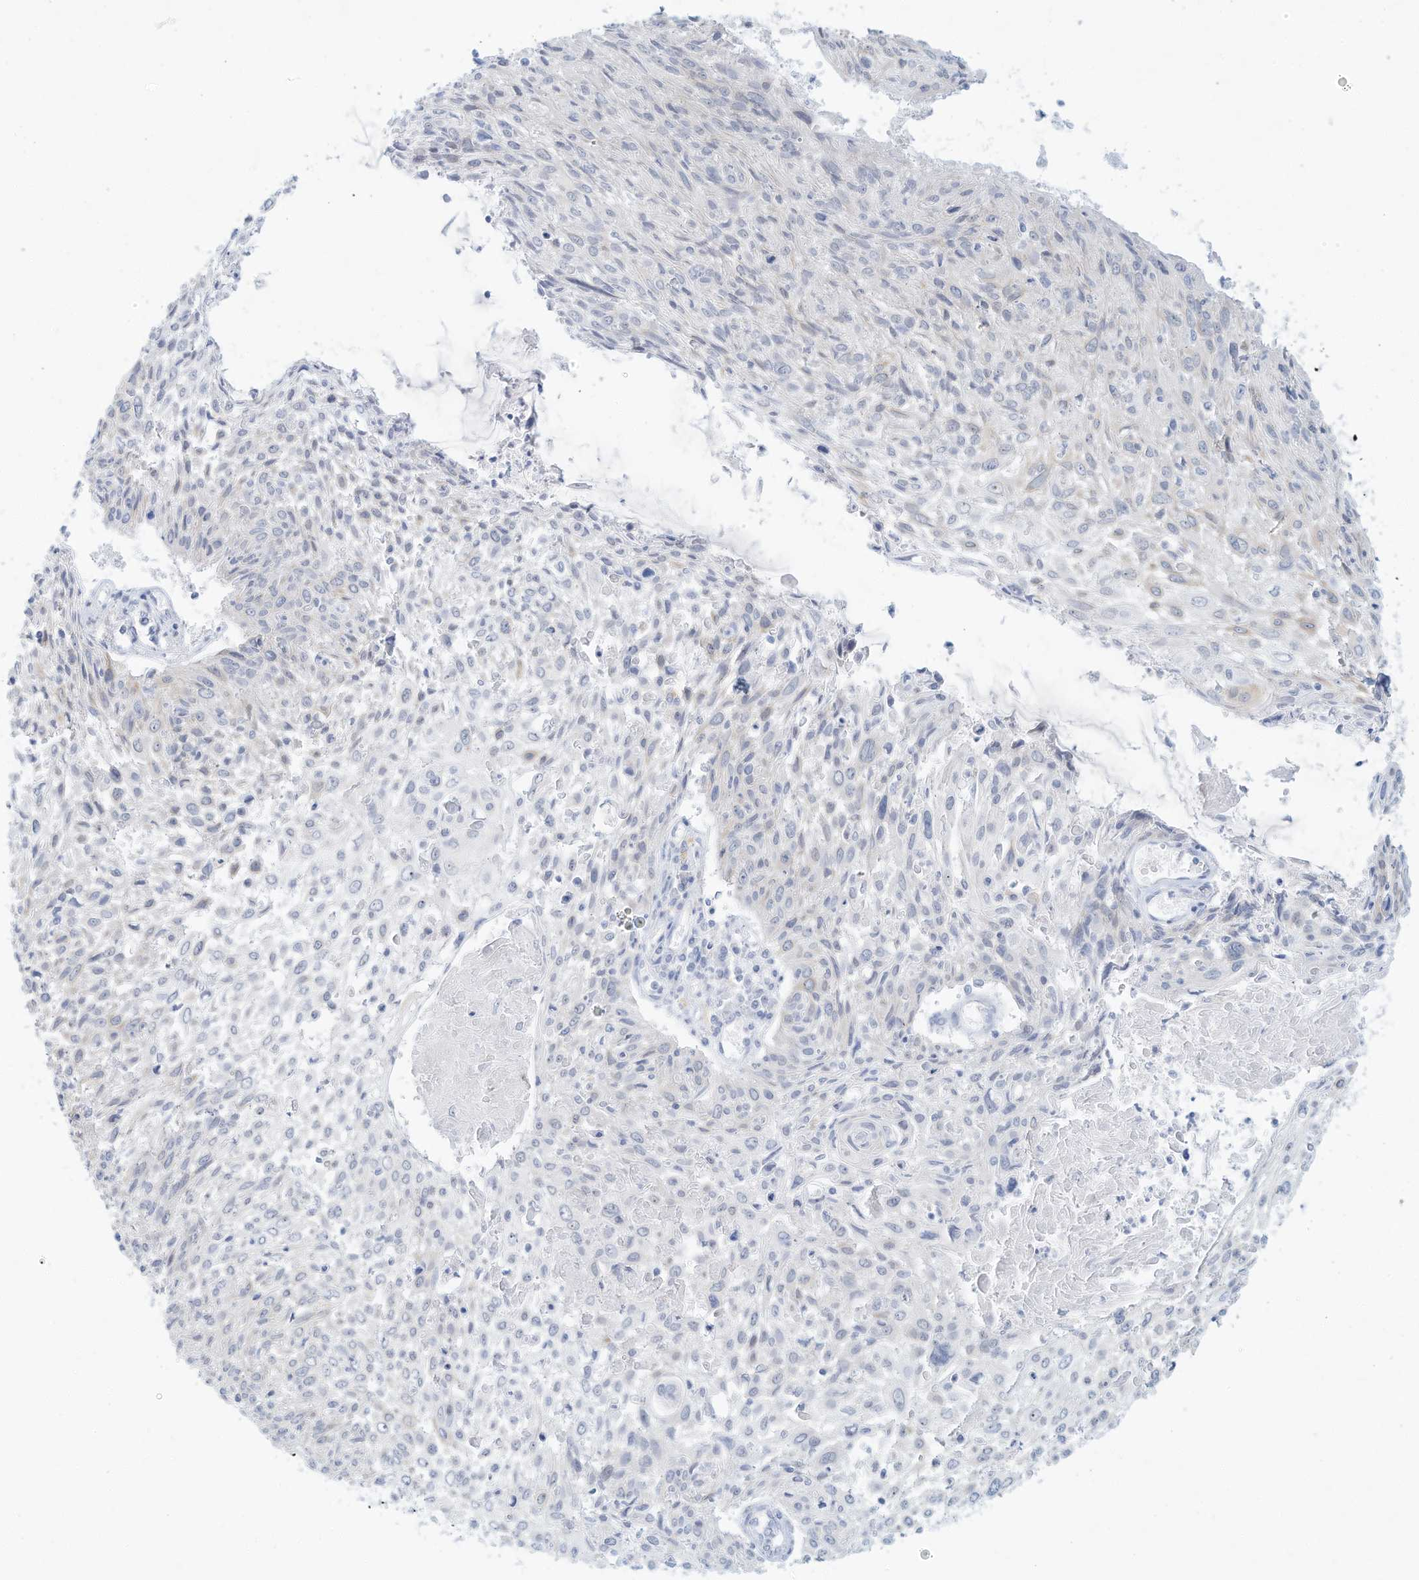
{"staining": {"intensity": "negative", "quantity": "none", "location": "none"}, "tissue": "cervical cancer", "cell_type": "Tumor cells", "image_type": "cancer", "snomed": [{"axis": "morphology", "description": "Squamous cell carcinoma, NOS"}, {"axis": "topography", "description": "Cervix"}], "caption": "A histopathology image of human cervical squamous cell carcinoma is negative for staining in tumor cells. (DAB (3,3'-diaminobenzidine) IHC with hematoxylin counter stain).", "gene": "PAK6", "patient": {"sex": "female", "age": 51}}